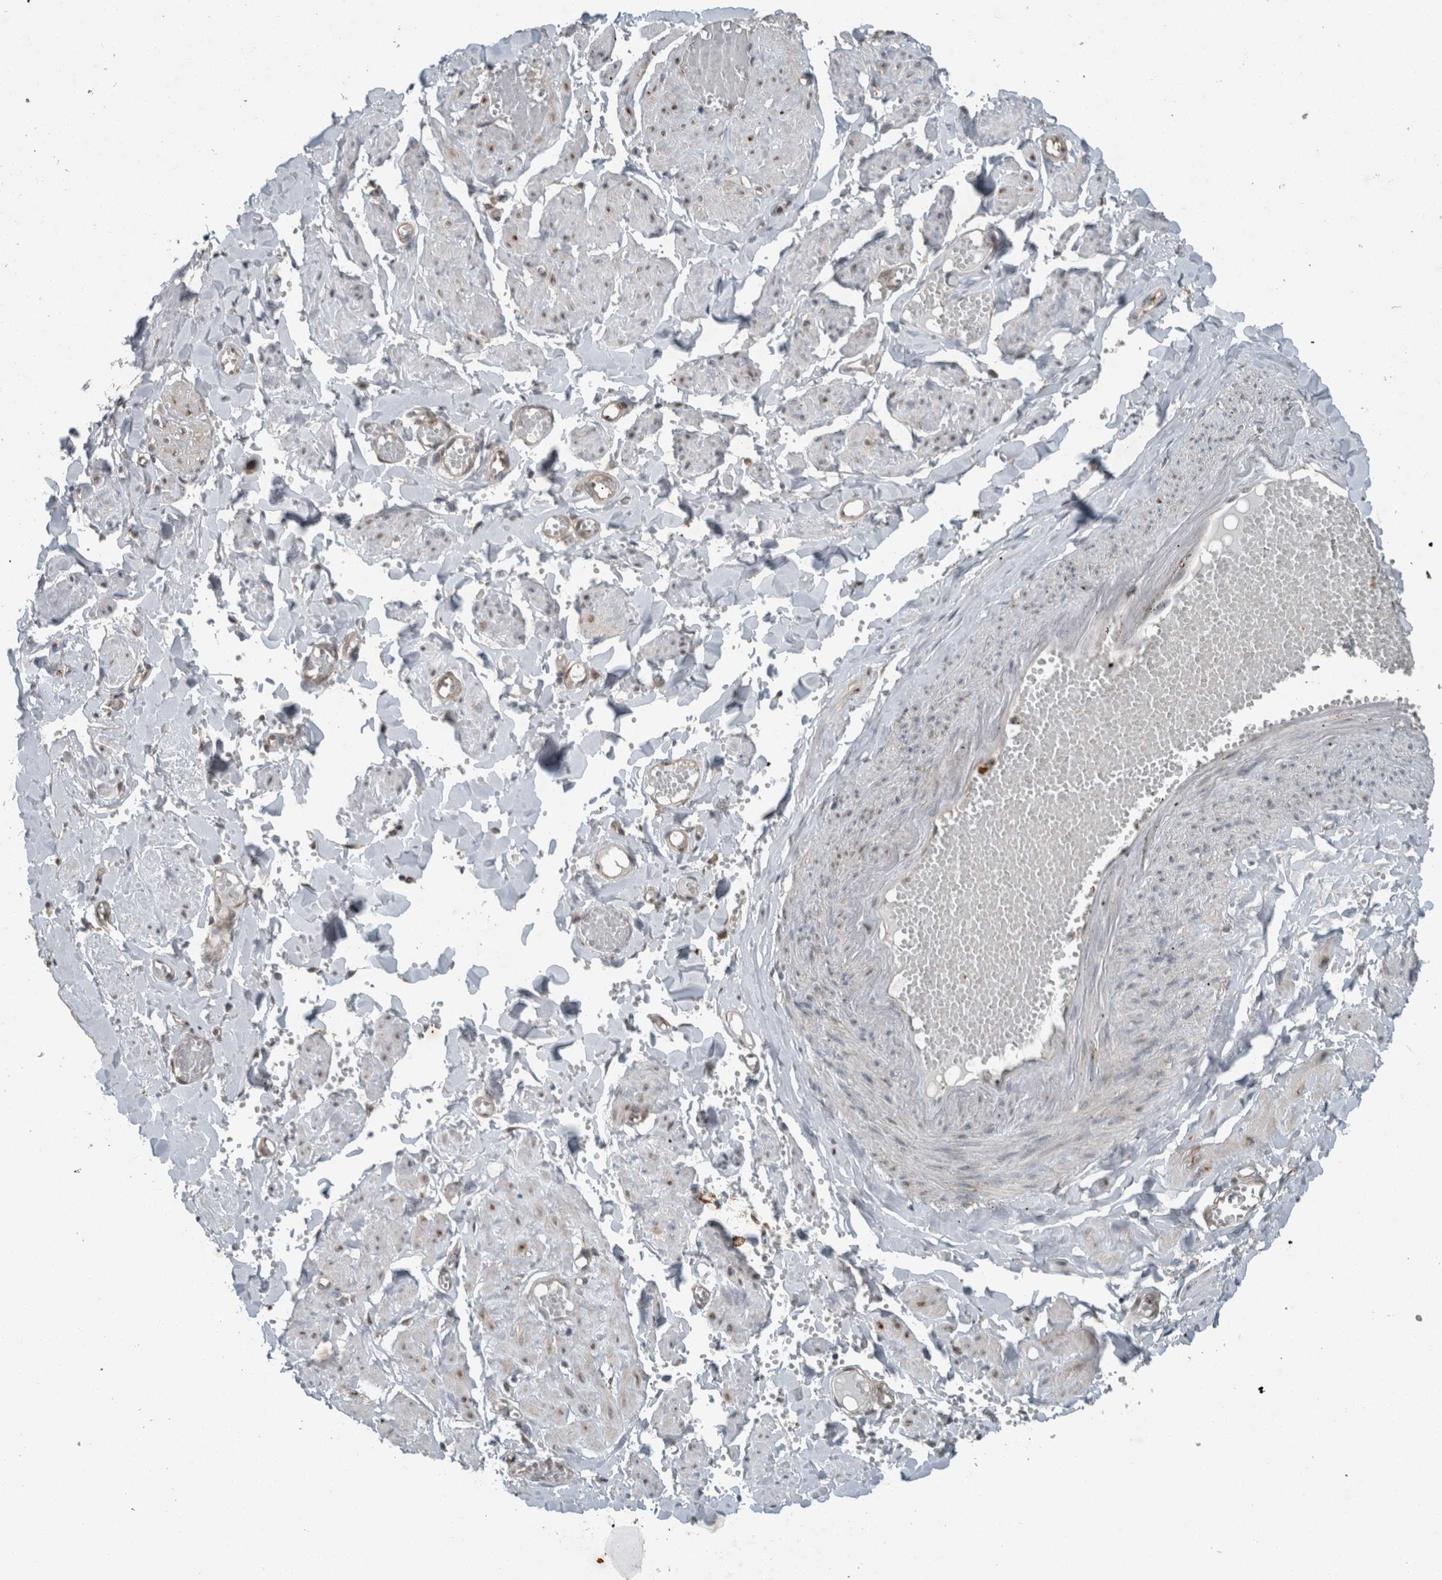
{"staining": {"intensity": "moderate", "quantity": "25%-75%", "location": "cytoplasmic/membranous"}, "tissue": "adipose tissue", "cell_type": "Adipocytes", "image_type": "normal", "snomed": [{"axis": "morphology", "description": "Normal tissue, NOS"}, {"axis": "topography", "description": "Vascular tissue"}, {"axis": "topography", "description": "Fallopian tube"}, {"axis": "topography", "description": "Ovary"}], "caption": "A micrograph of adipose tissue stained for a protein shows moderate cytoplasmic/membranous brown staining in adipocytes.", "gene": "MYO1E", "patient": {"sex": "female", "age": 67}}